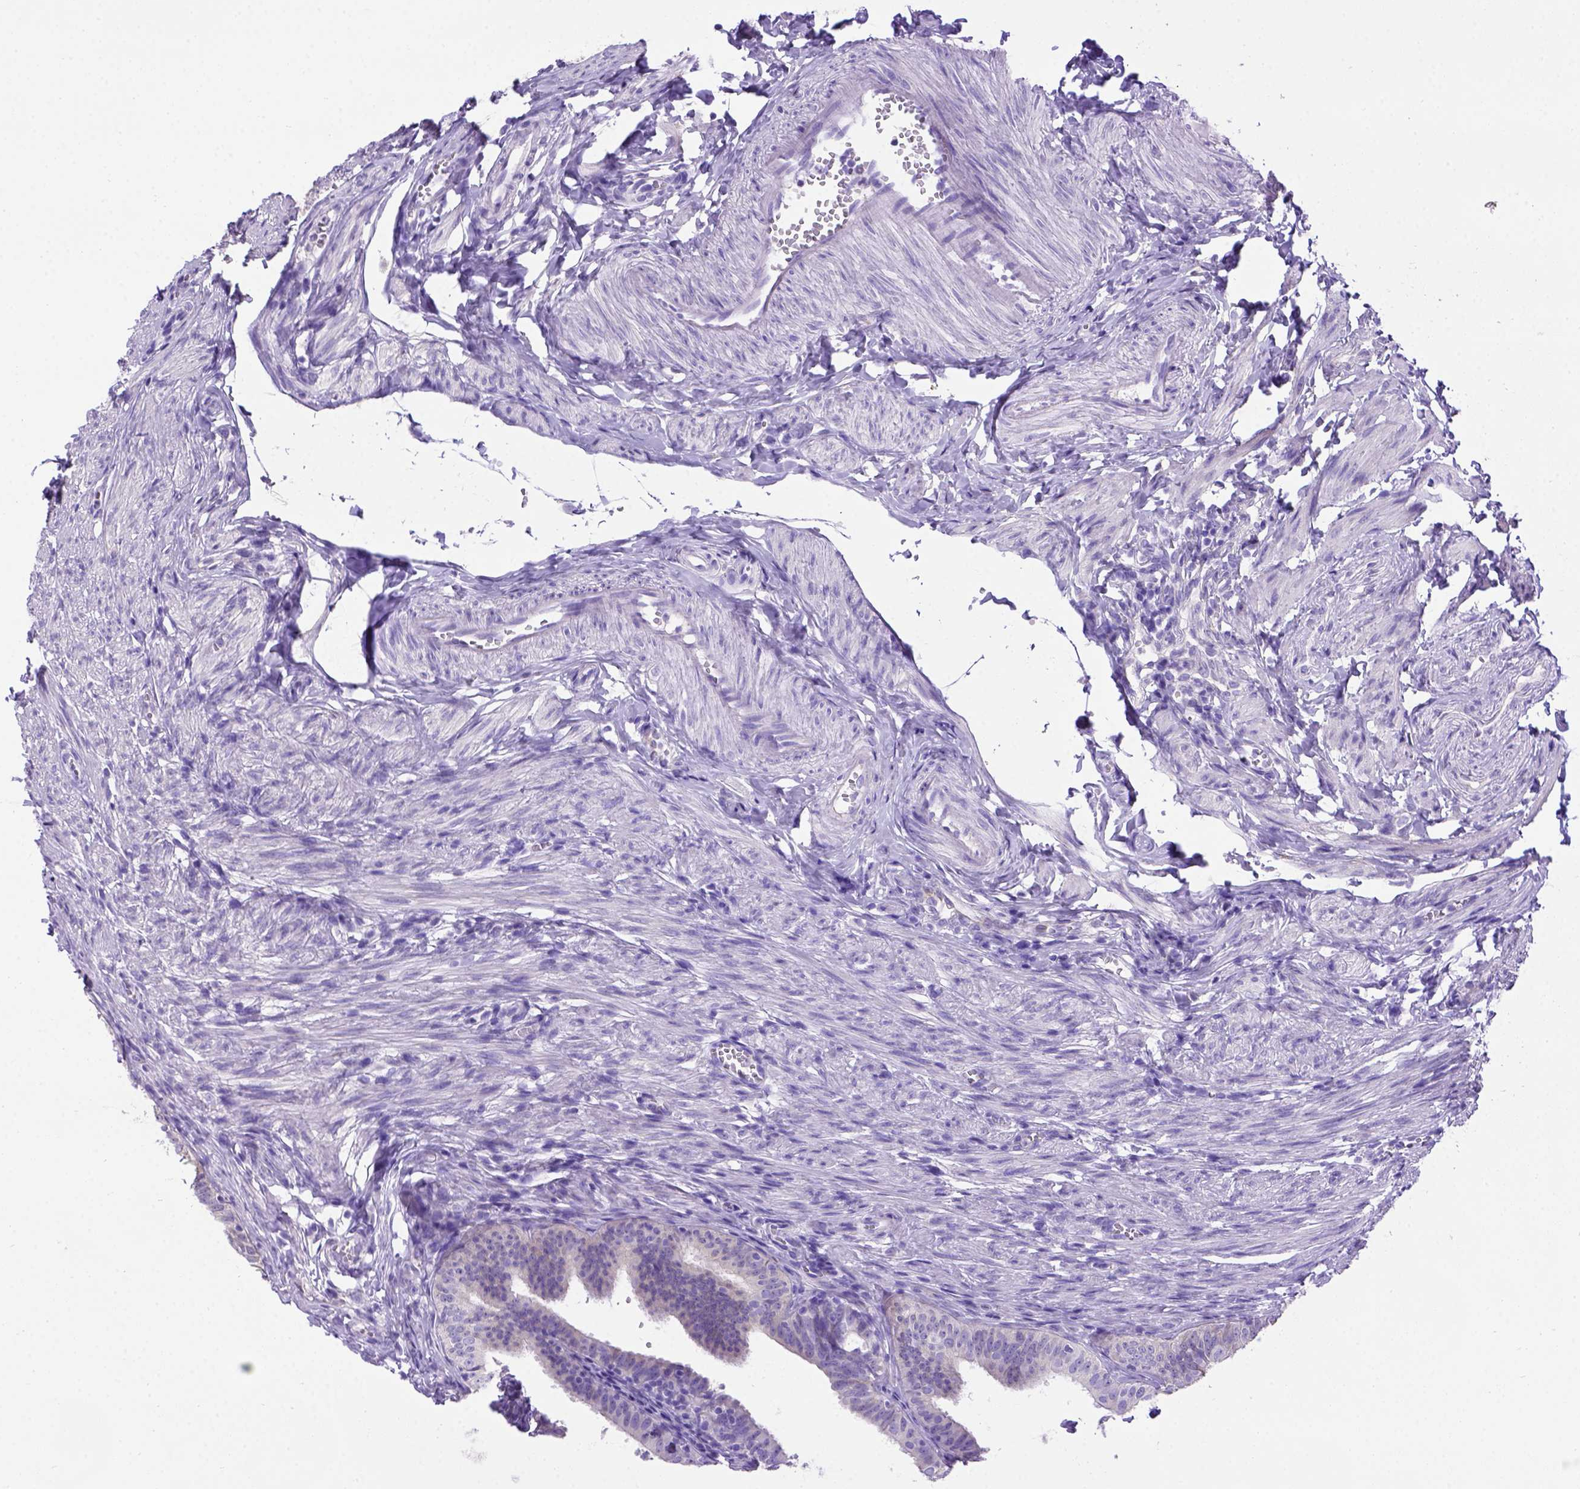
{"staining": {"intensity": "negative", "quantity": "none", "location": "none"}, "tissue": "fallopian tube", "cell_type": "Glandular cells", "image_type": "normal", "snomed": [{"axis": "morphology", "description": "Normal tissue, NOS"}, {"axis": "topography", "description": "Fallopian tube"}], "caption": "Image shows no significant protein positivity in glandular cells of normal fallopian tube.", "gene": "PTGES", "patient": {"sex": "female", "age": 25}}